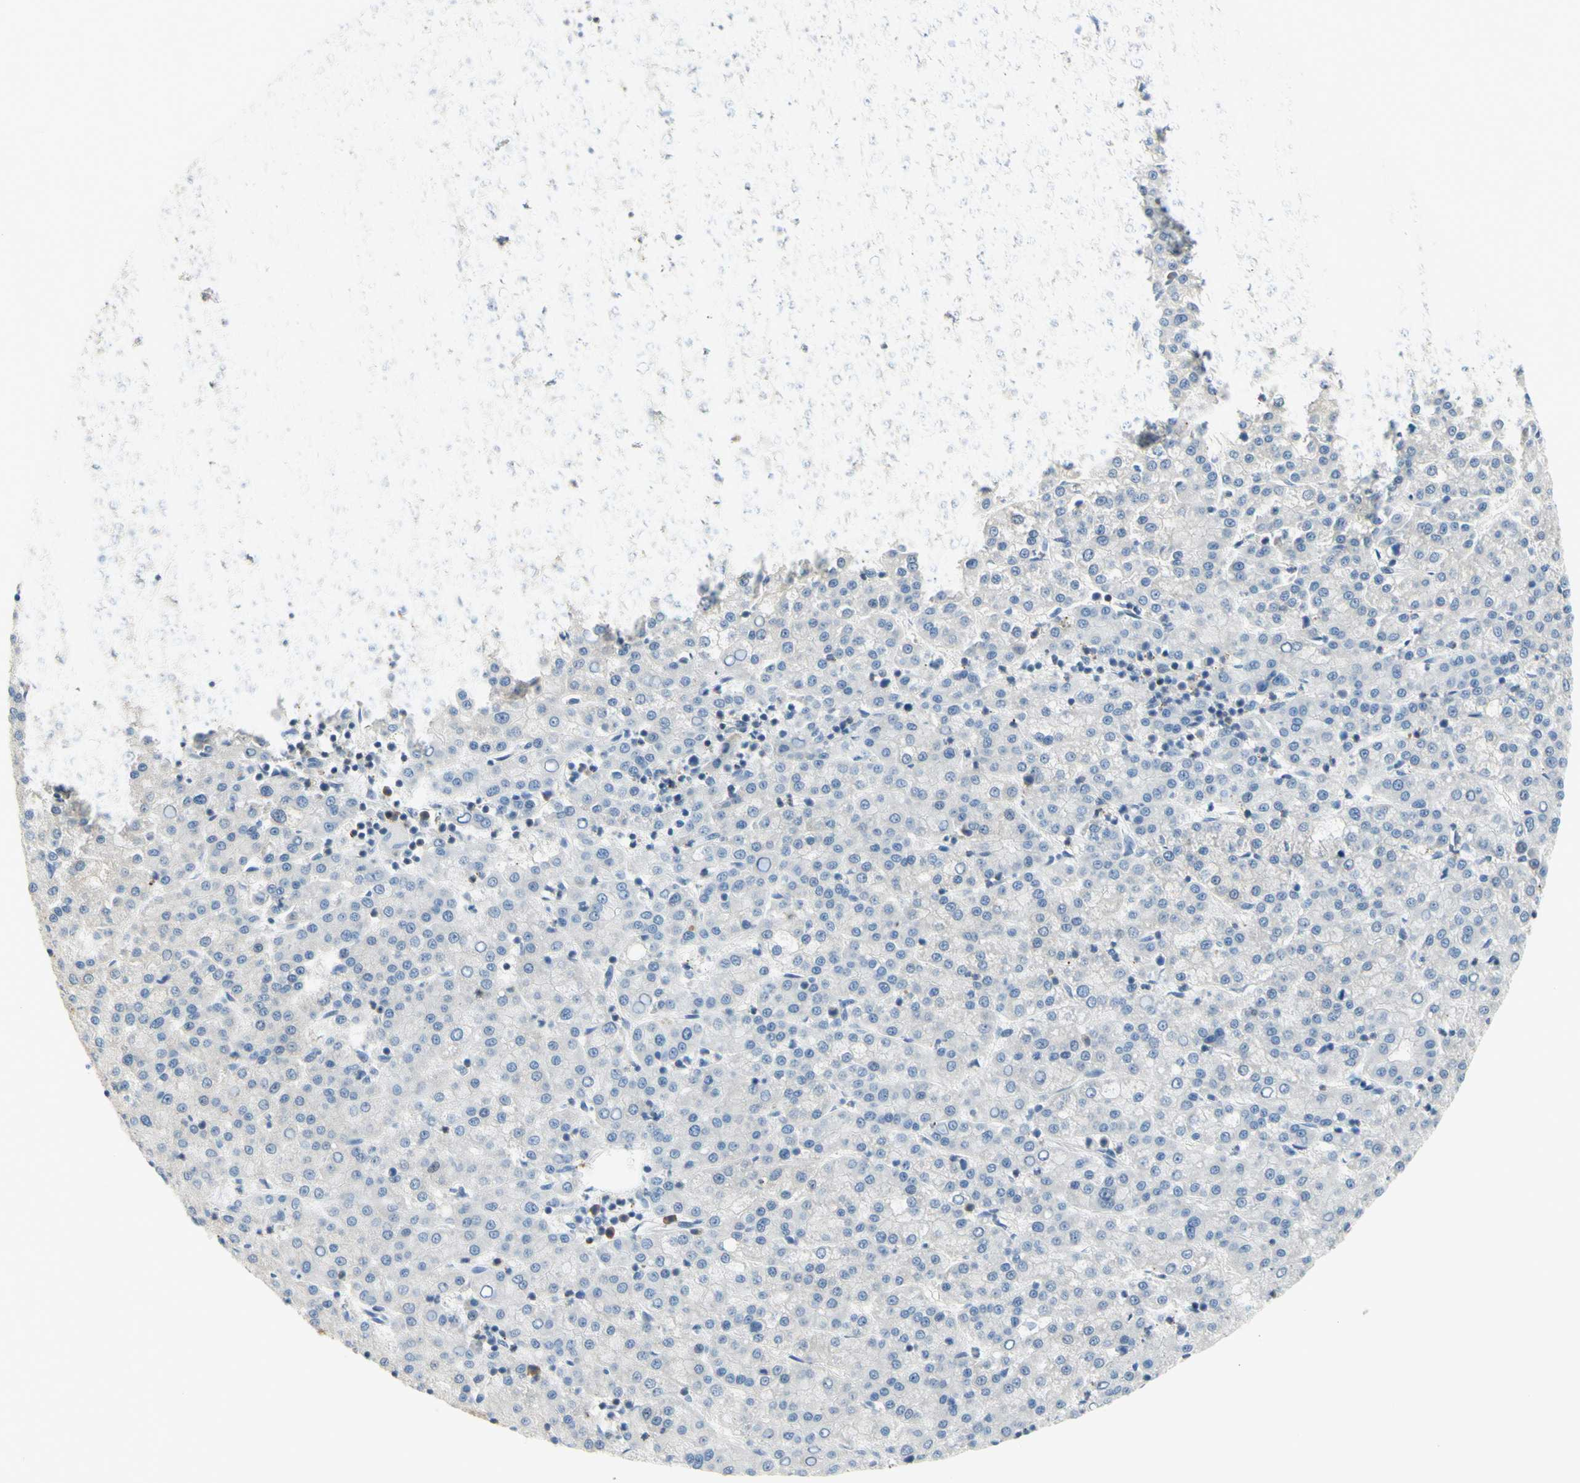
{"staining": {"intensity": "negative", "quantity": "none", "location": "none"}, "tissue": "liver cancer", "cell_type": "Tumor cells", "image_type": "cancer", "snomed": [{"axis": "morphology", "description": "Carcinoma, Hepatocellular, NOS"}, {"axis": "topography", "description": "Liver"}], "caption": "Histopathology image shows no protein expression in tumor cells of liver hepatocellular carcinoma tissue. (IHC, brightfield microscopy, high magnification).", "gene": "MUC1", "patient": {"sex": "female", "age": 58}}